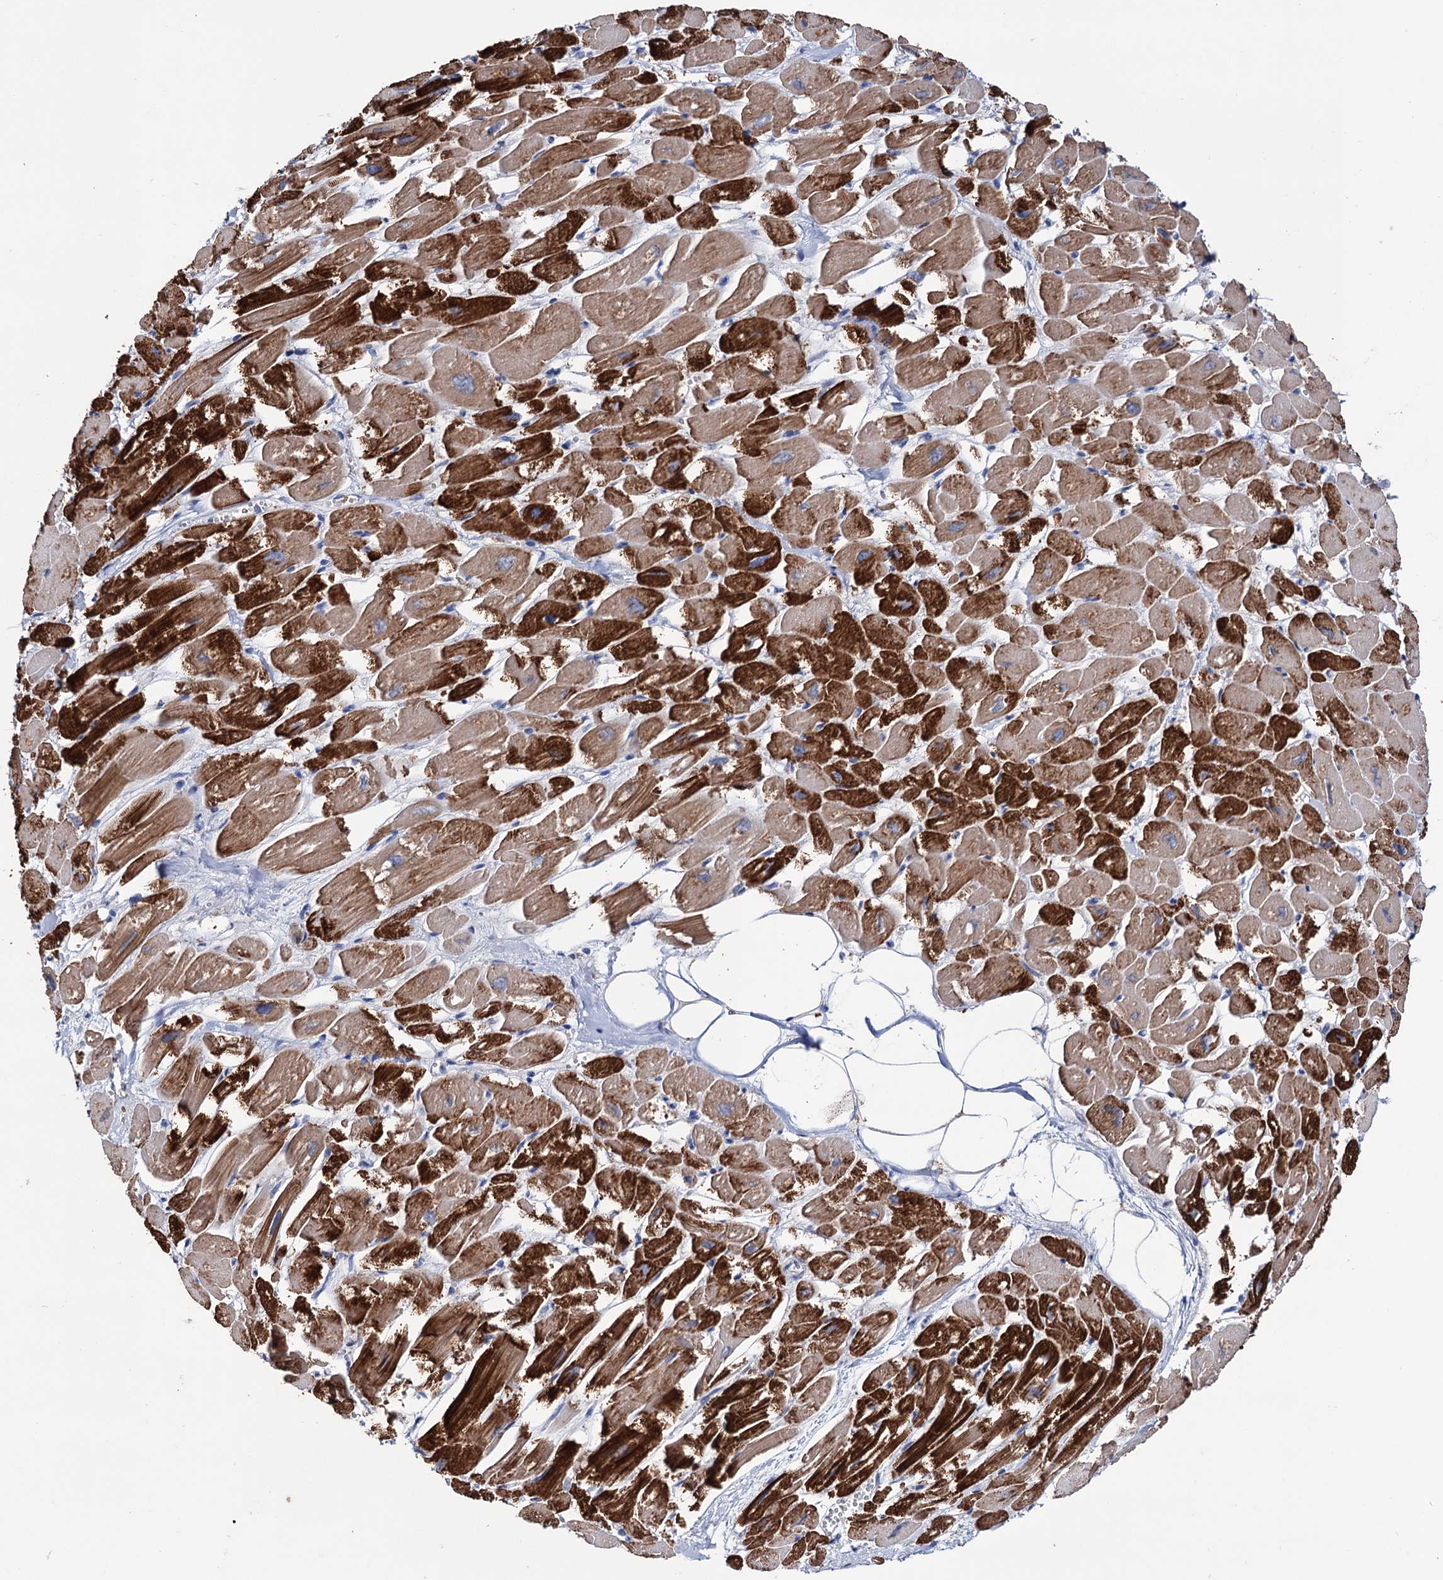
{"staining": {"intensity": "strong", "quantity": "25%-75%", "location": "cytoplasmic/membranous"}, "tissue": "heart muscle", "cell_type": "Cardiomyocytes", "image_type": "normal", "snomed": [{"axis": "morphology", "description": "Normal tissue, NOS"}, {"axis": "topography", "description": "Heart"}], "caption": "Heart muscle was stained to show a protein in brown. There is high levels of strong cytoplasmic/membranous positivity in approximately 25%-75% of cardiomyocytes.", "gene": "EPB41L5", "patient": {"sex": "male", "age": 54}}